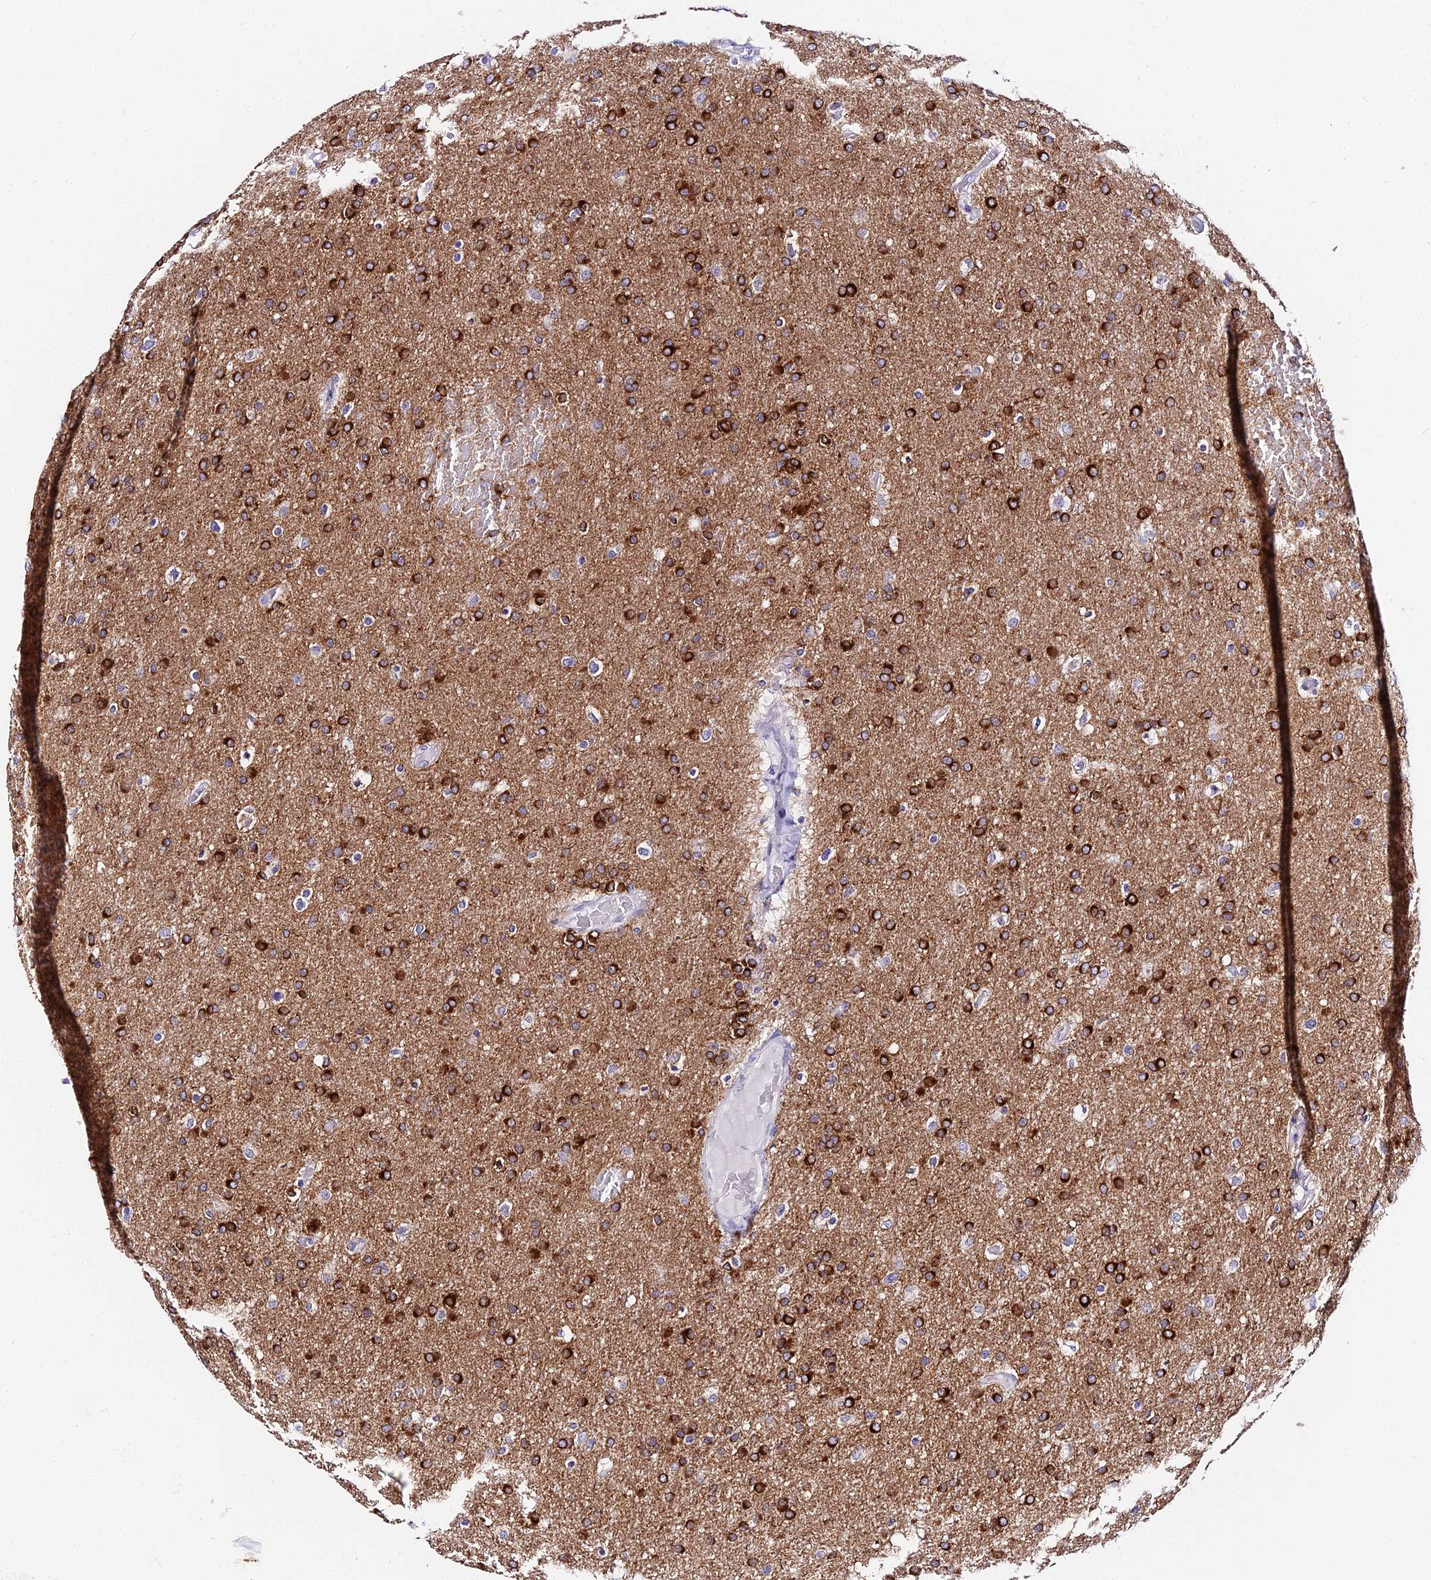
{"staining": {"intensity": "strong", "quantity": "25%-75%", "location": "cytoplasmic/membranous"}, "tissue": "glioma", "cell_type": "Tumor cells", "image_type": "cancer", "snomed": [{"axis": "morphology", "description": "Glioma, malignant, High grade"}, {"axis": "topography", "description": "Cerebral cortex"}], "caption": "Immunohistochemical staining of human glioma exhibits high levels of strong cytoplasmic/membranous expression in approximately 25%-75% of tumor cells.", "gene": "ATG16L2", "patient": {"sex": "female", "age": 36}}